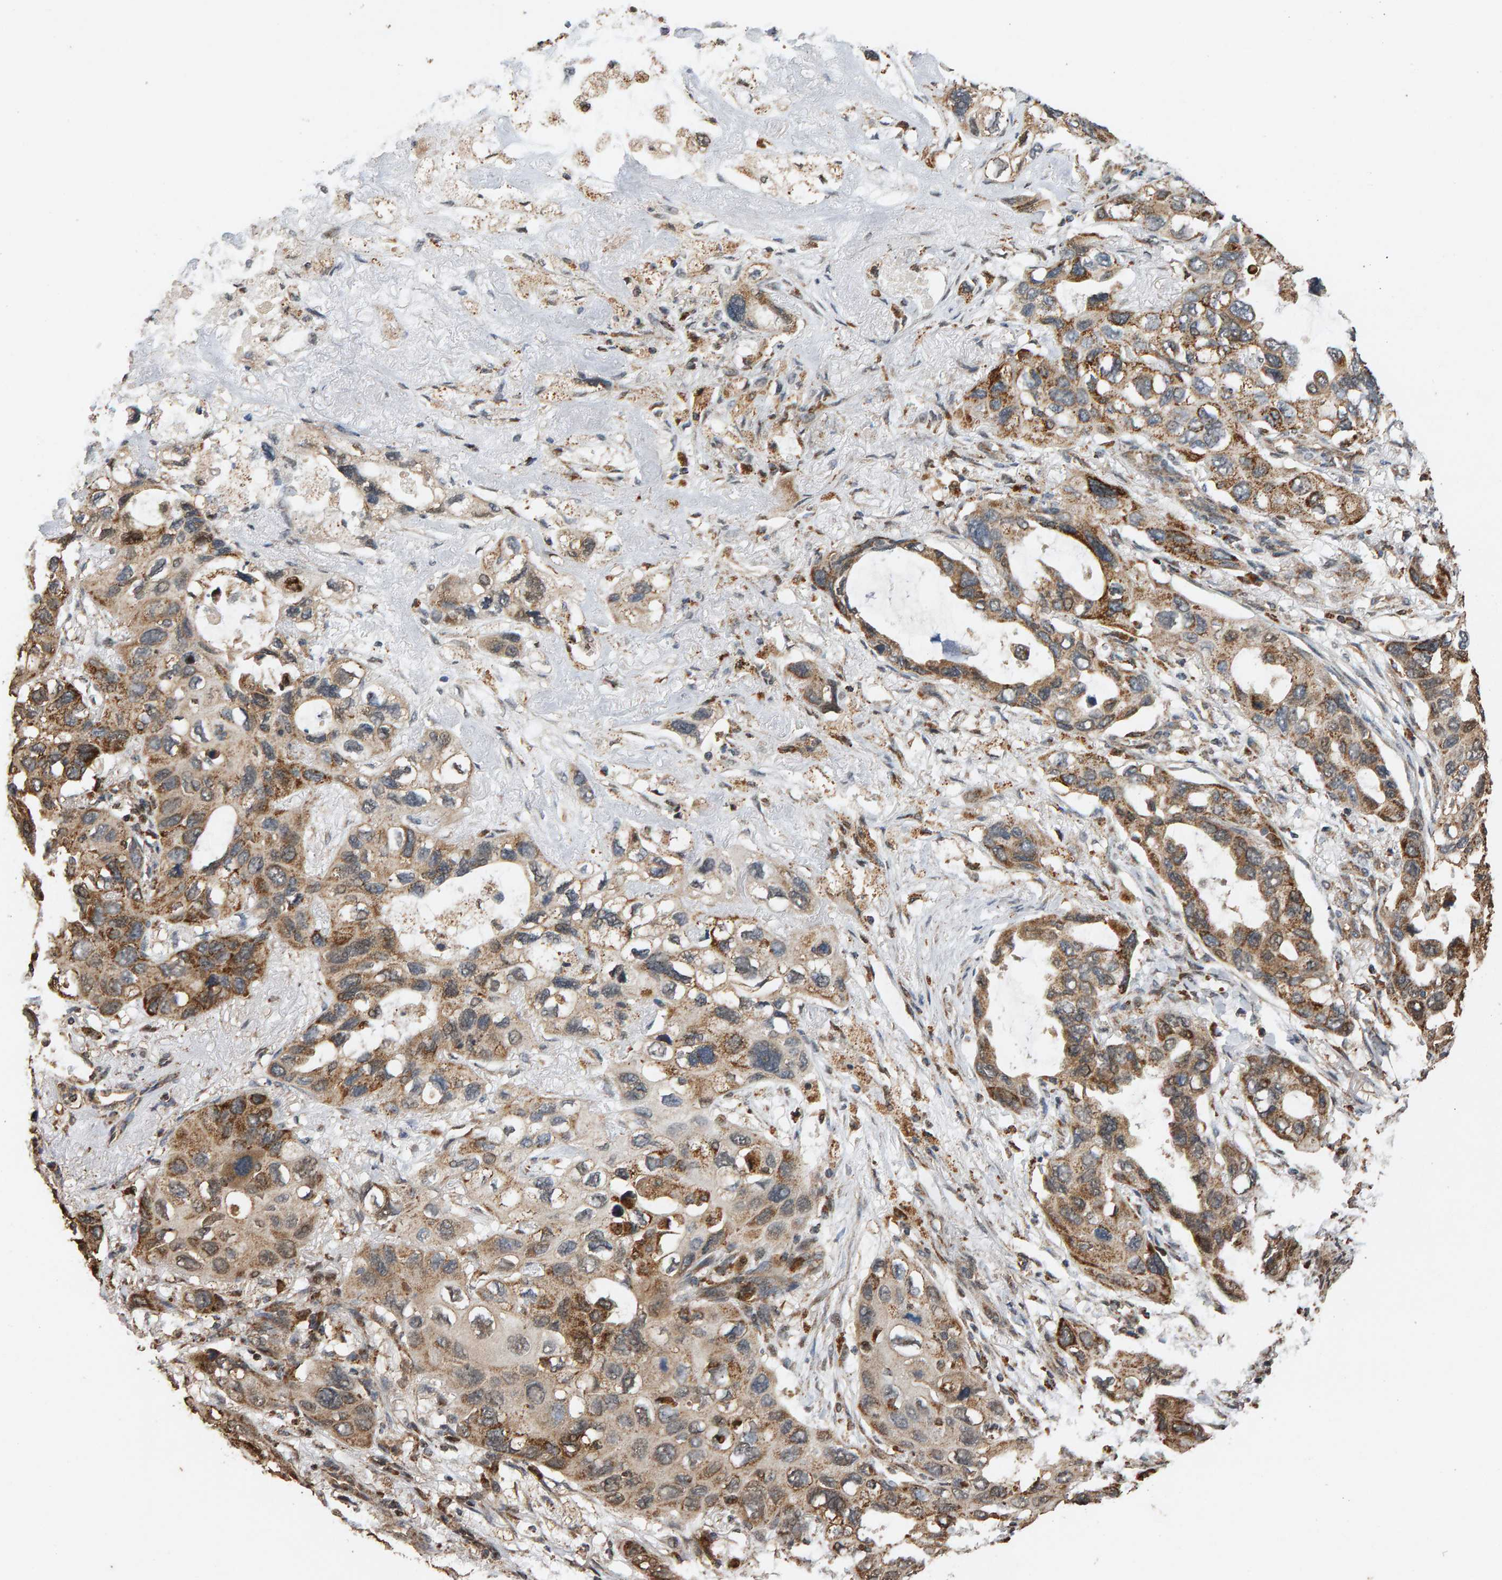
{"staining": {"intensity": "moderate", "quantity": ">75%", "location": "cytoplasmic/membranous"}, "tissue": "lung cancer", "cell_type": "Tumor cells", "image_type": "cancer", "snomed": [{"axis": "morphology", "description": "Squamous cell carcinoma, NOS"}, {"axis": "topography", "description": "Lung"}], "caption": "Moderate cytoplasmic/membranous protein expression is seen in about >75% of tumor cells in lung squamous cell carcinoma.", "gene": "GSTK1", "patient": {"sex": "female", "age": 73}}